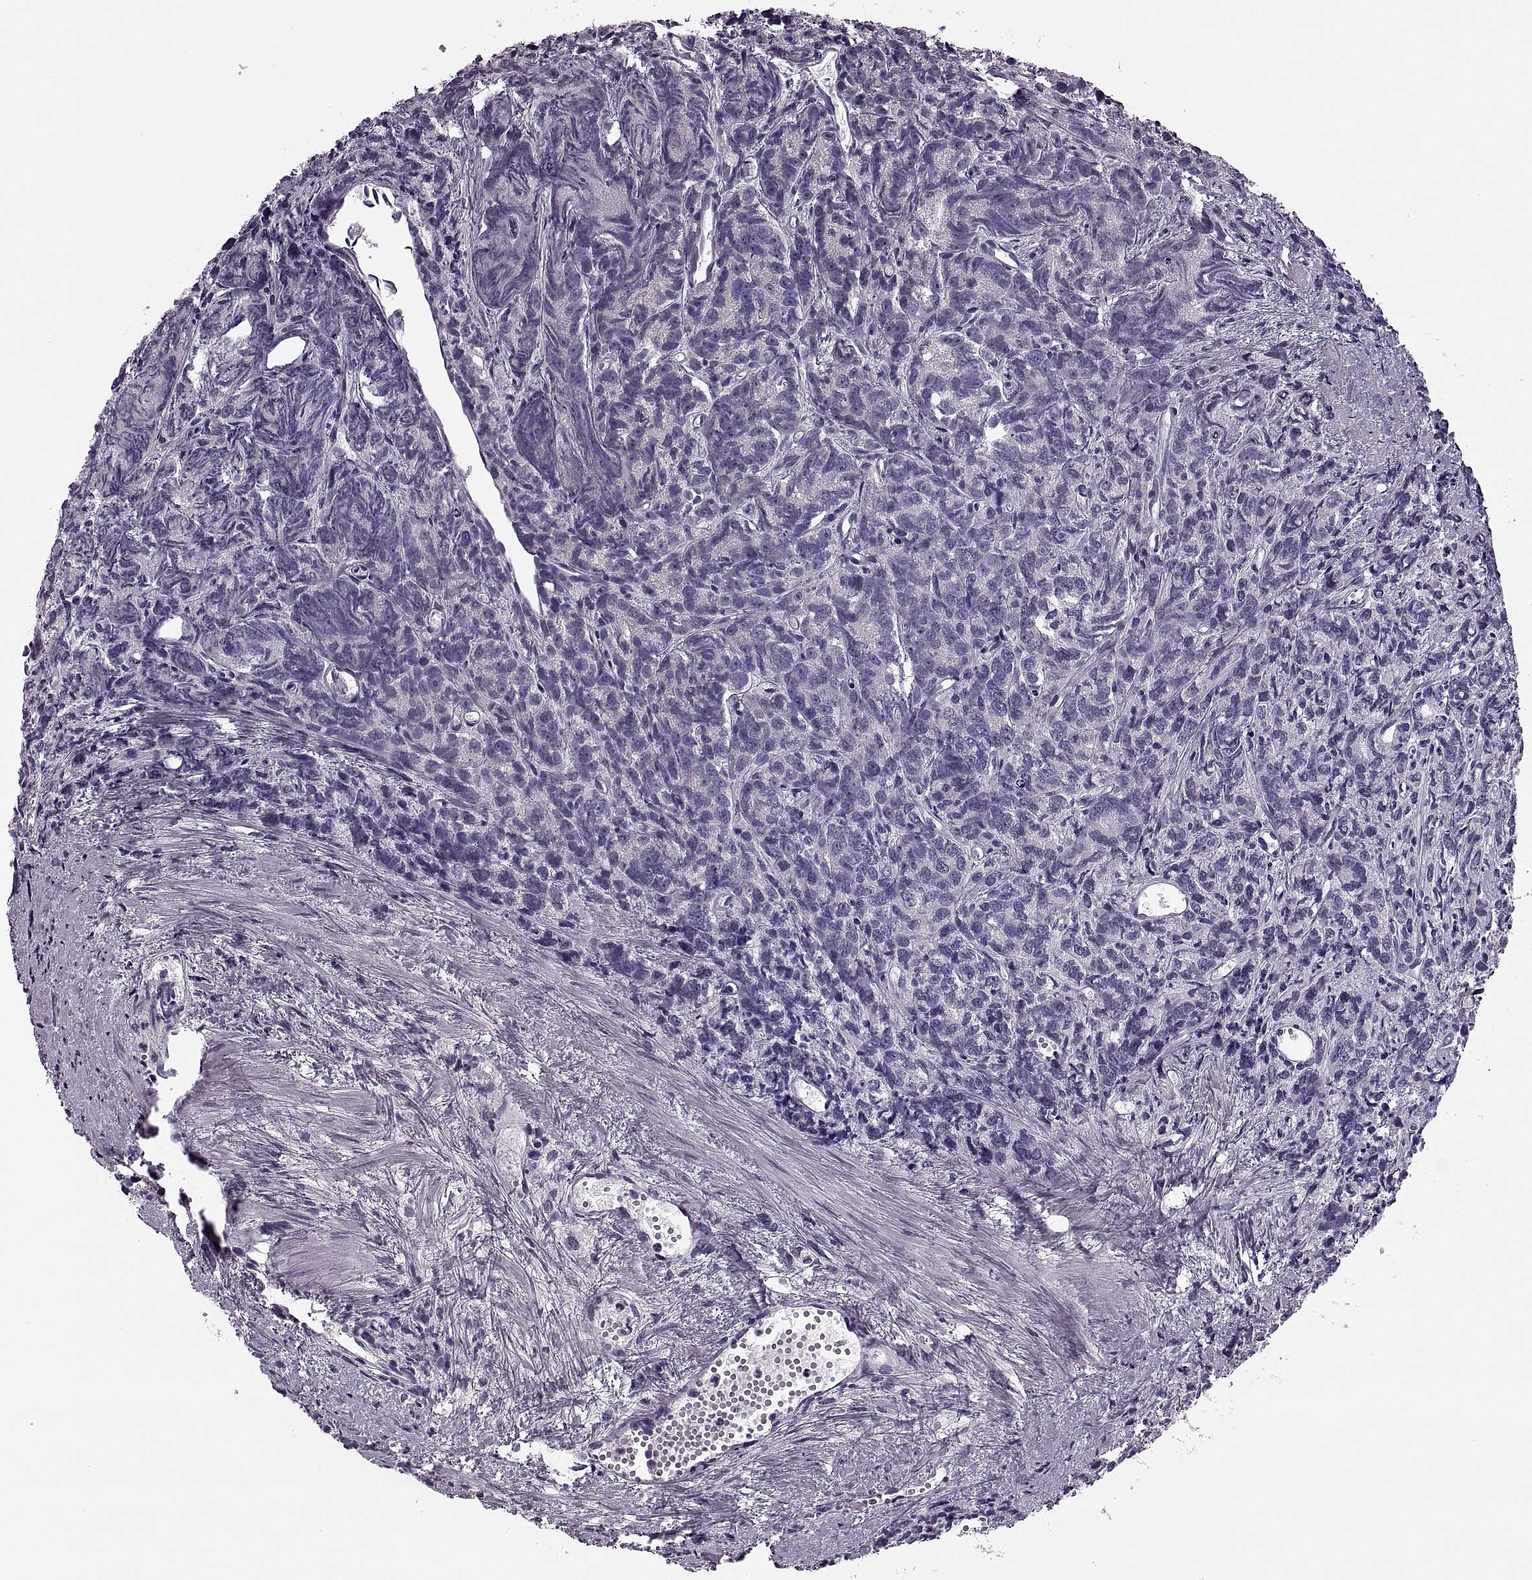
{"staining": {"intensity": "negative", "quantity": "none", "location": "none"}, "tissue": "prostate cancer", "cell_type": "Tumor cells", "image_type": "cancer", "snomed": [{"axis": "morphology", "description": "Adenocarcinoma, High grade"}, {"axis": "topography", "description": "Prostate"}], "caption": "DAB (3,3'-diaminobenzidine) immunohistochemical staining of human prostate high-grade adenocarcinoma shows no significant positivity in tumor cells. (Brightfield microscopy of DAB (3,3'-diaminobenzidine) IHC at high magnification).", "gene": "PRSS54", "patient": {"sex": "male", "age": 77}}